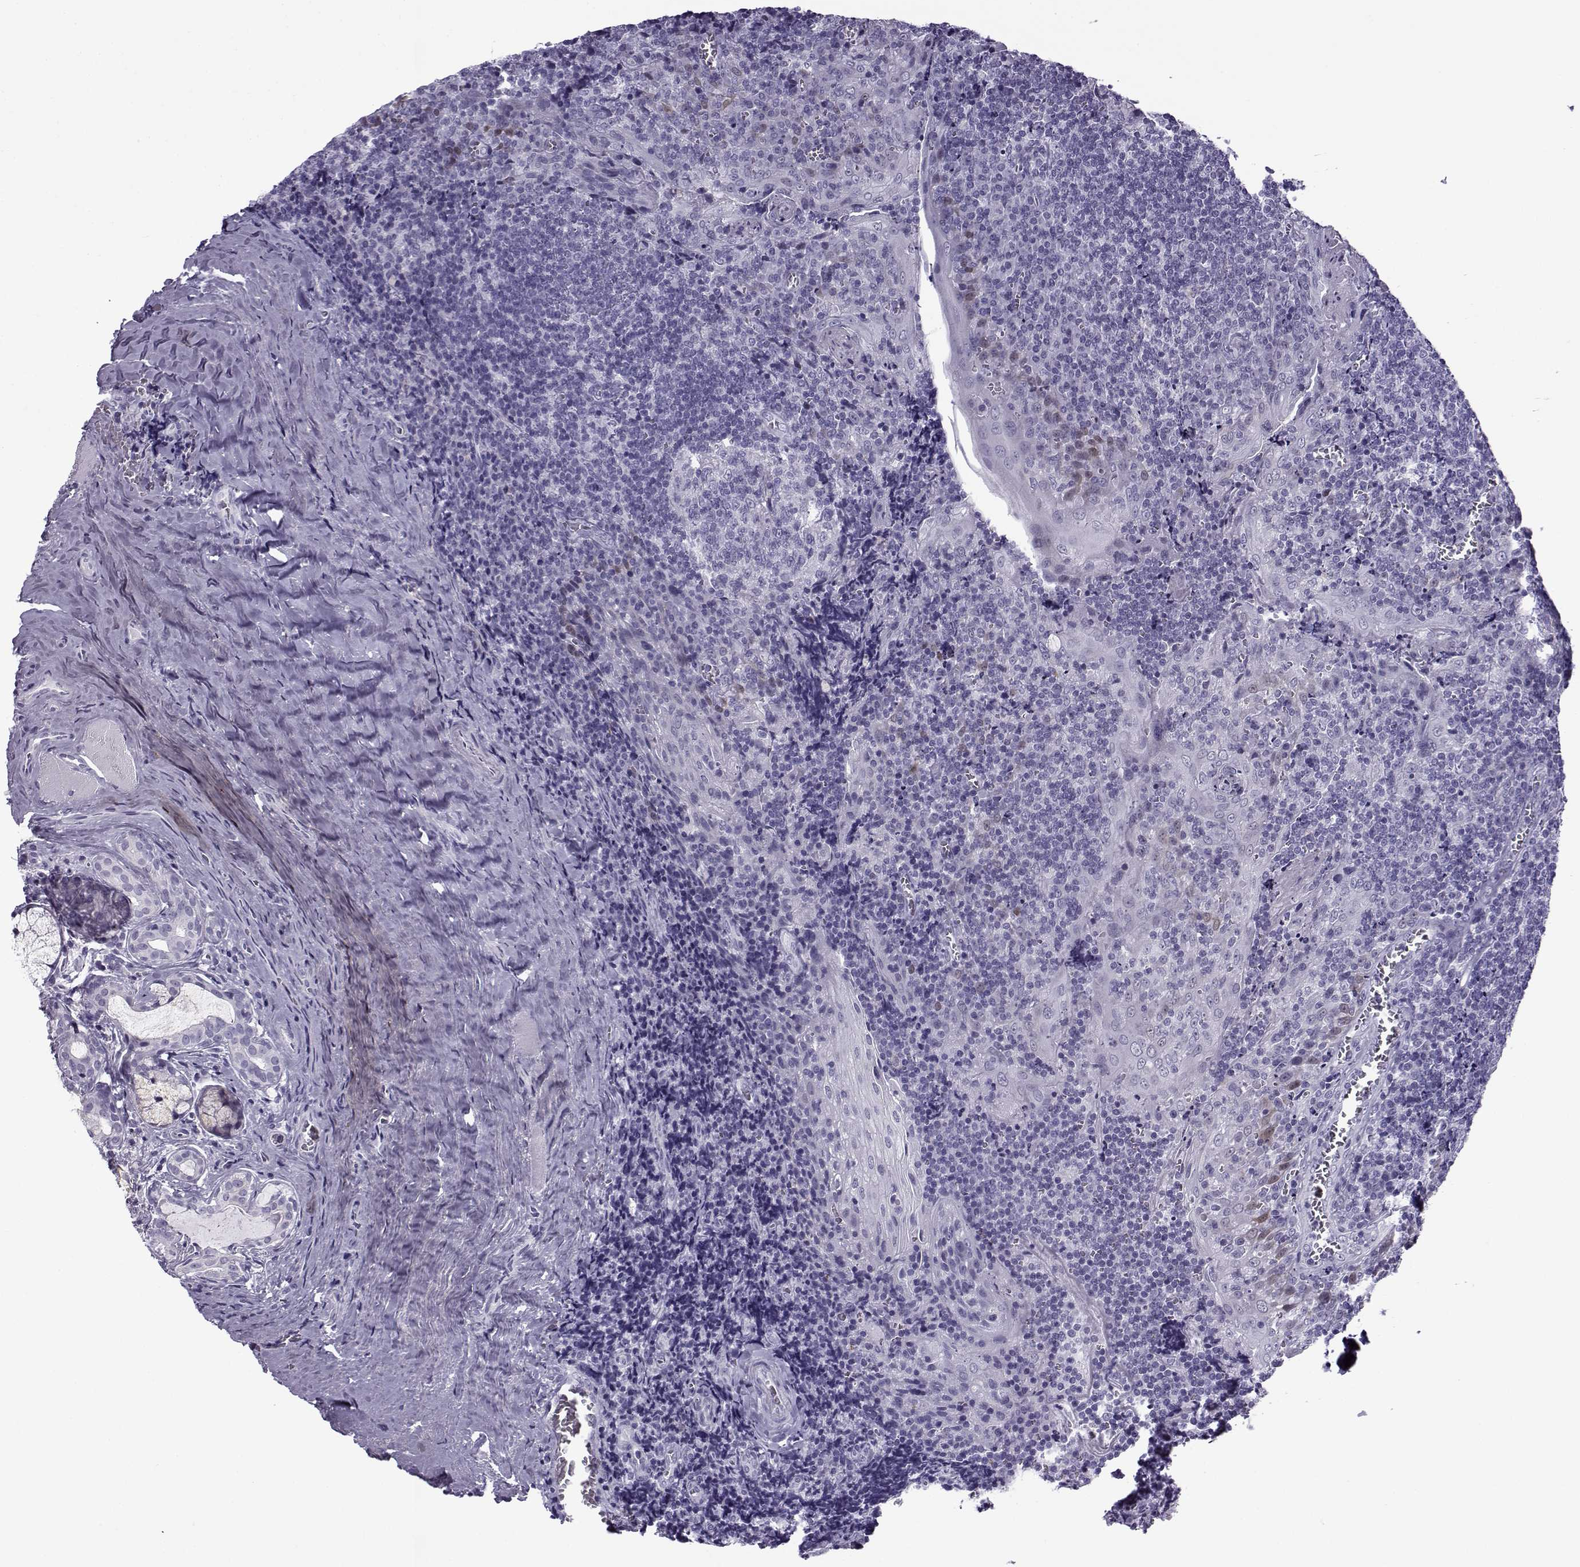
{"staining": {"intensity": "negative", "quantity": "none", "location": "none"}, "tissue": "tonsil", "cell_type": "Germinal center cells", "image_type": "normal", "snomed": [{"axis": "morphology", "description": "Normal tissue, NOS"}, {"axis": "morphology", "description": "Inflammation, NOS"}, {"axis": "topography", "description": "Tonsil"}], "caption": "This is an IHC micrograph of unremarkable tonsil. There is no expression in germinal center cells.", "gene": "OIP5", "patient": {"sex": "female", "age": 31}}